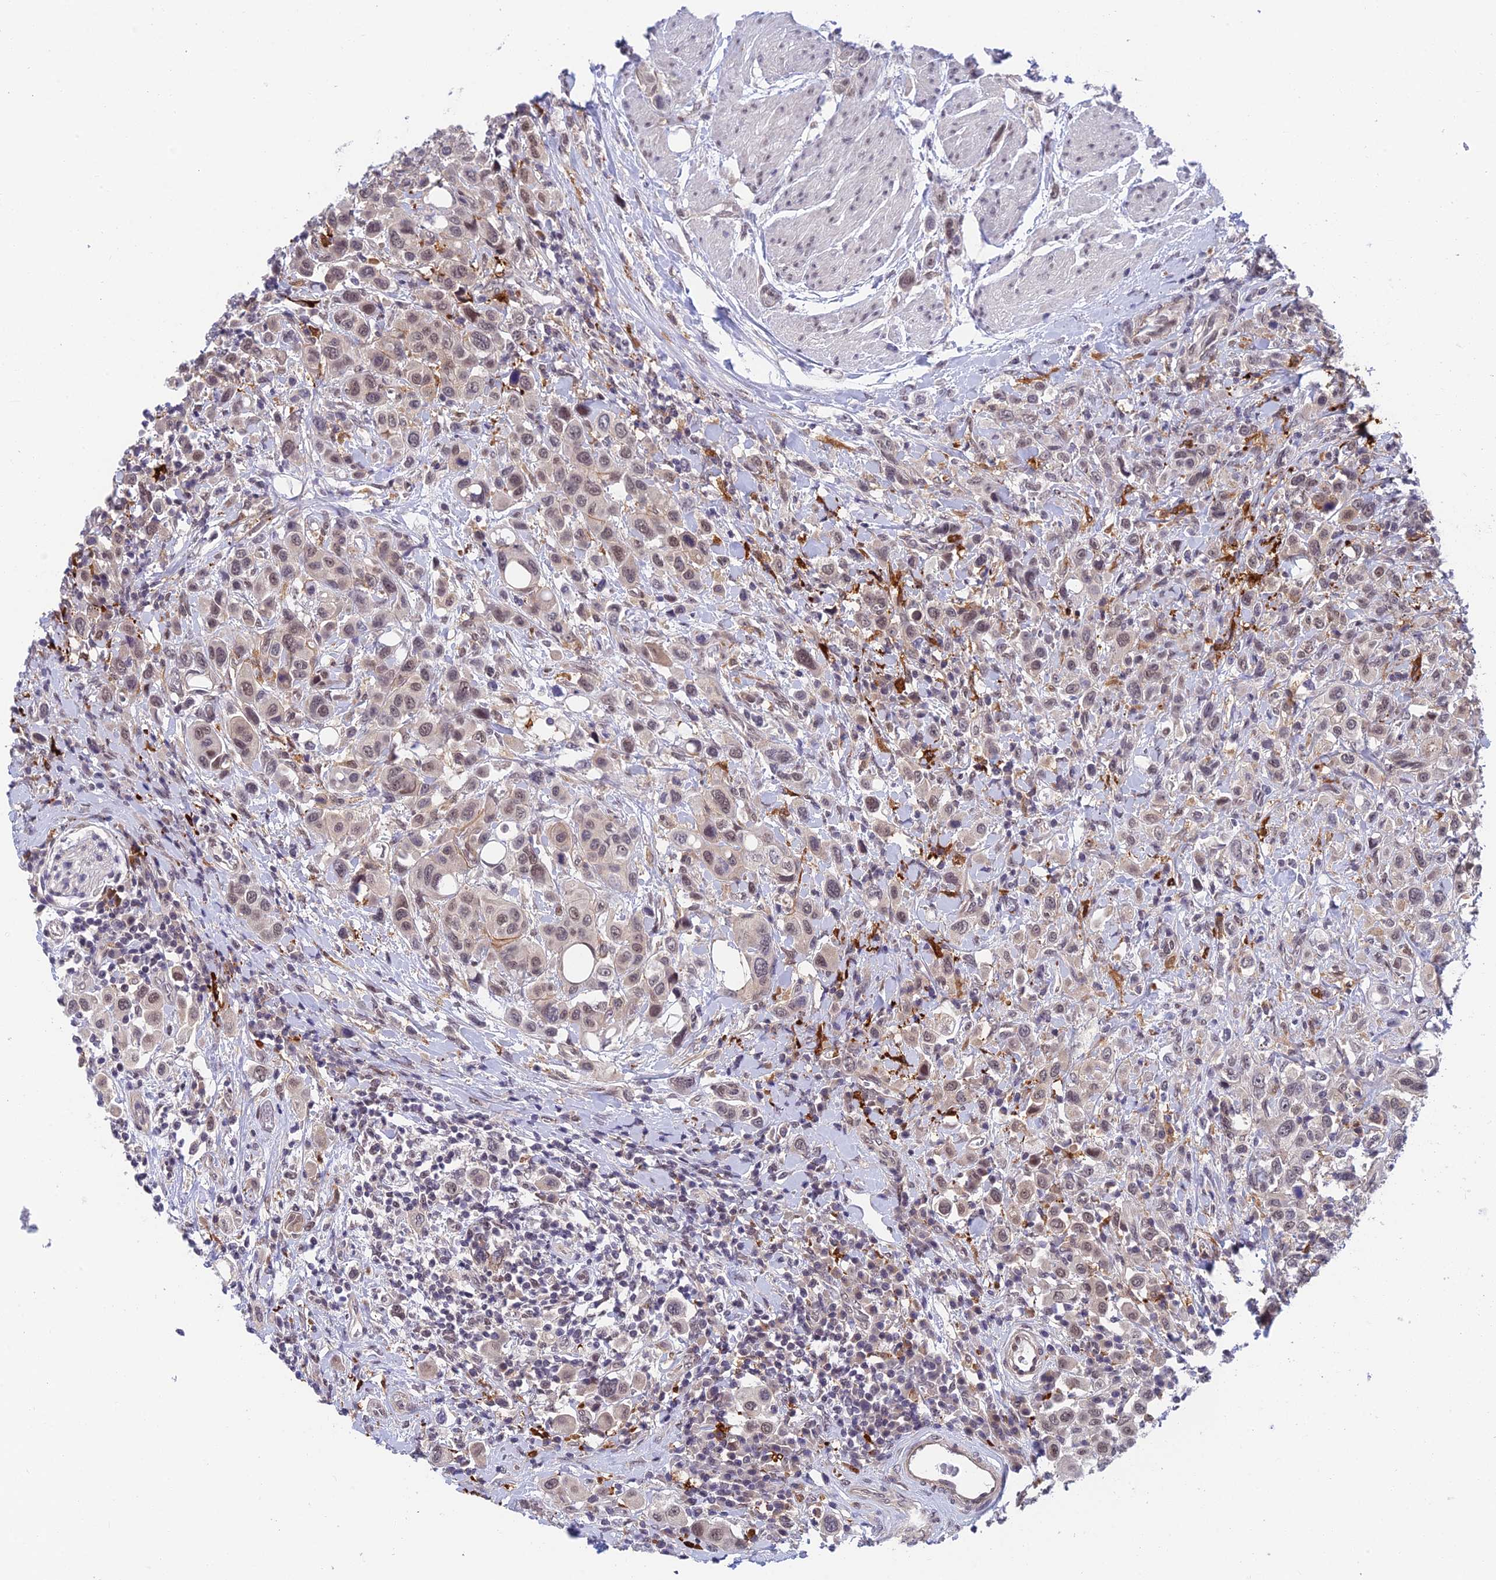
{"staining": {"intensity": "weak", "quantity": ">75%", "location": "cytoplasmic/membranous,nuclear"}, "tissue": "urothelial cancer", "cell_type": "Tumor cells", "image_type": "cancer", "snomed": [{"axis": "morphology", "description": "Urothelial carcinoma, High grade"}, {"axis": "topography", "description": "Urinary bladder"}], "caption": "Protein staining of high-grade urothelial carcinoma tissue exhibits weak cytoplasmic/membranous and nuclear expression in about >75% of tumor cells. The protein of interest is stained brown, and the nuclei are stained in blue (DAB (3,3'-diaminobenzidine) IHC with brightfield microscopy, high magnification).", "gene": "NSMCE1", "patient": {"sex": "male", "age": 50}}